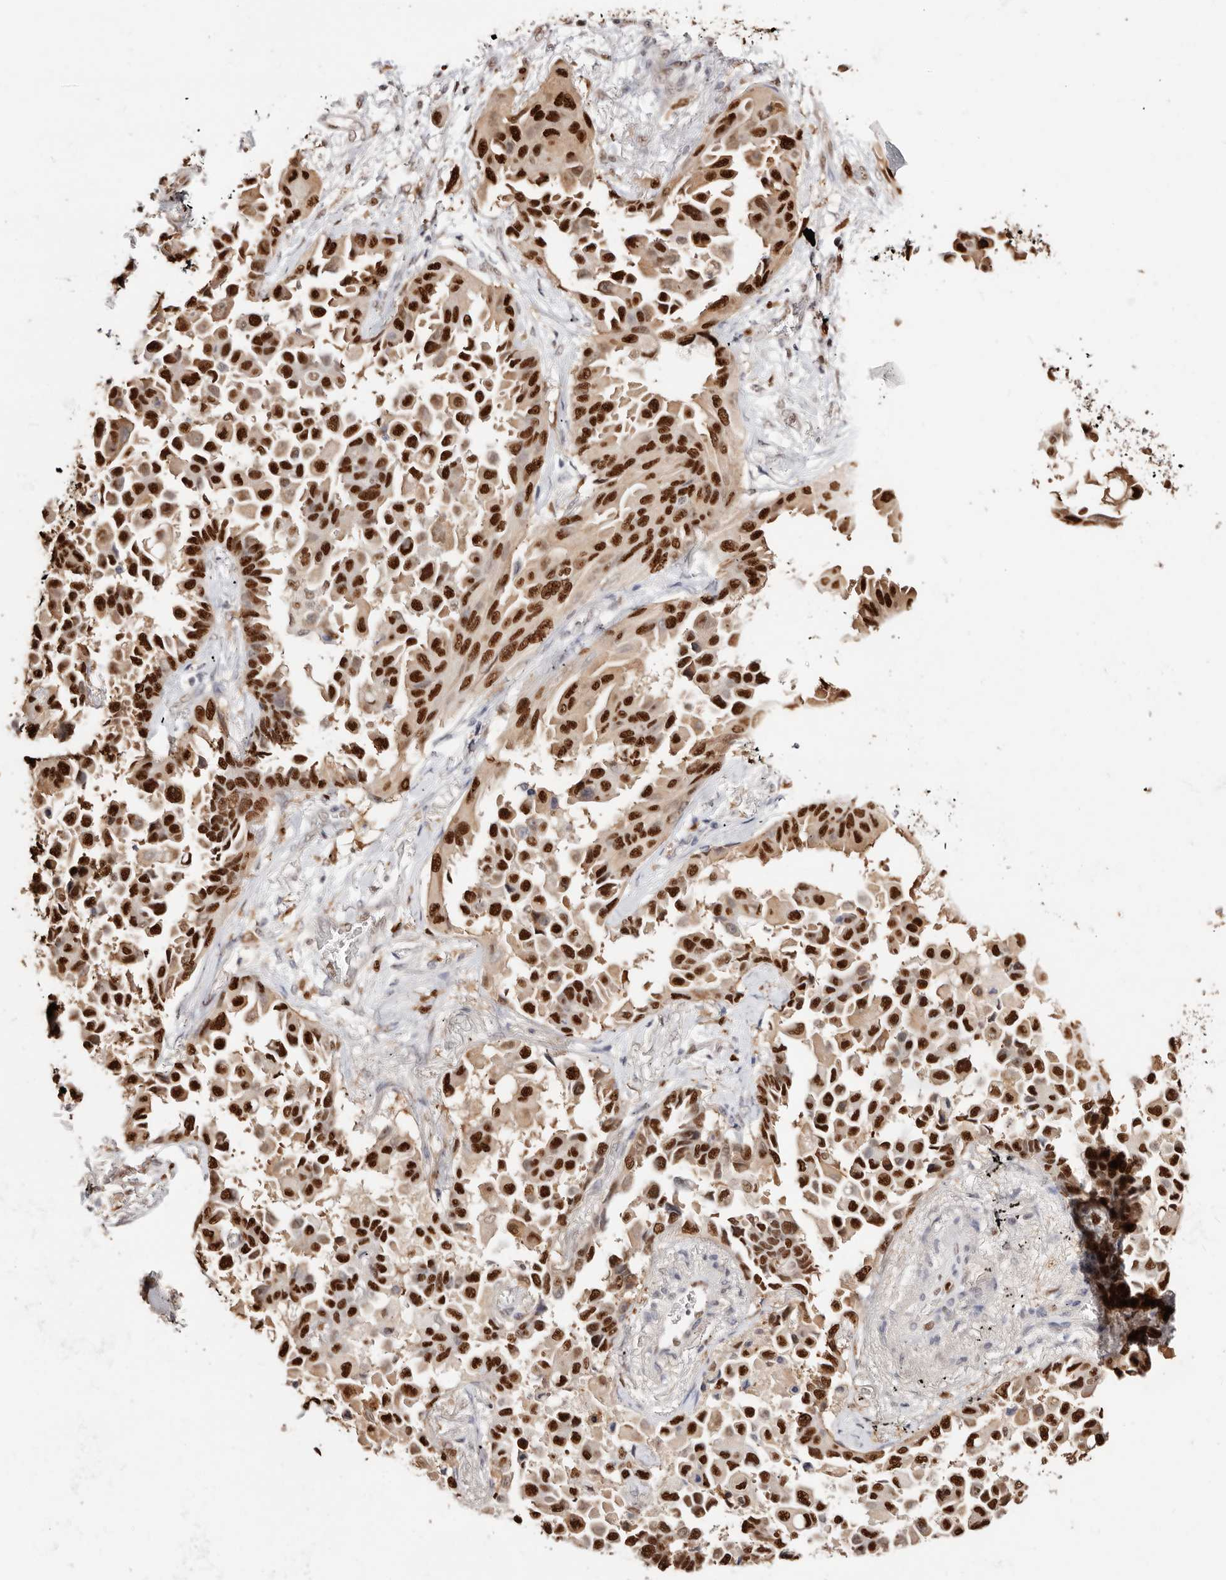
{"staining": {"intensity": "strong", "quantity": ">75%", "location": "nuclear"}, "tissue": "lung cancer", "cell_type": "Tumor cells", "image_type": "cancer", "snomed": [{"axis": "morphology", "description": "Adenocarcinoma, NOS"}, {"axis": "topography", "description": "Lung"}], "caption": "Immunohistochemistry (IHC) micrograph of human lung cancer (adenocarcinoma) stained for a protein (brown), which shows high levels of strong nuclear staining in about >75% of tumor cells.", "gene": "TKT", "patient": {"sex": "female", "age": 67}}